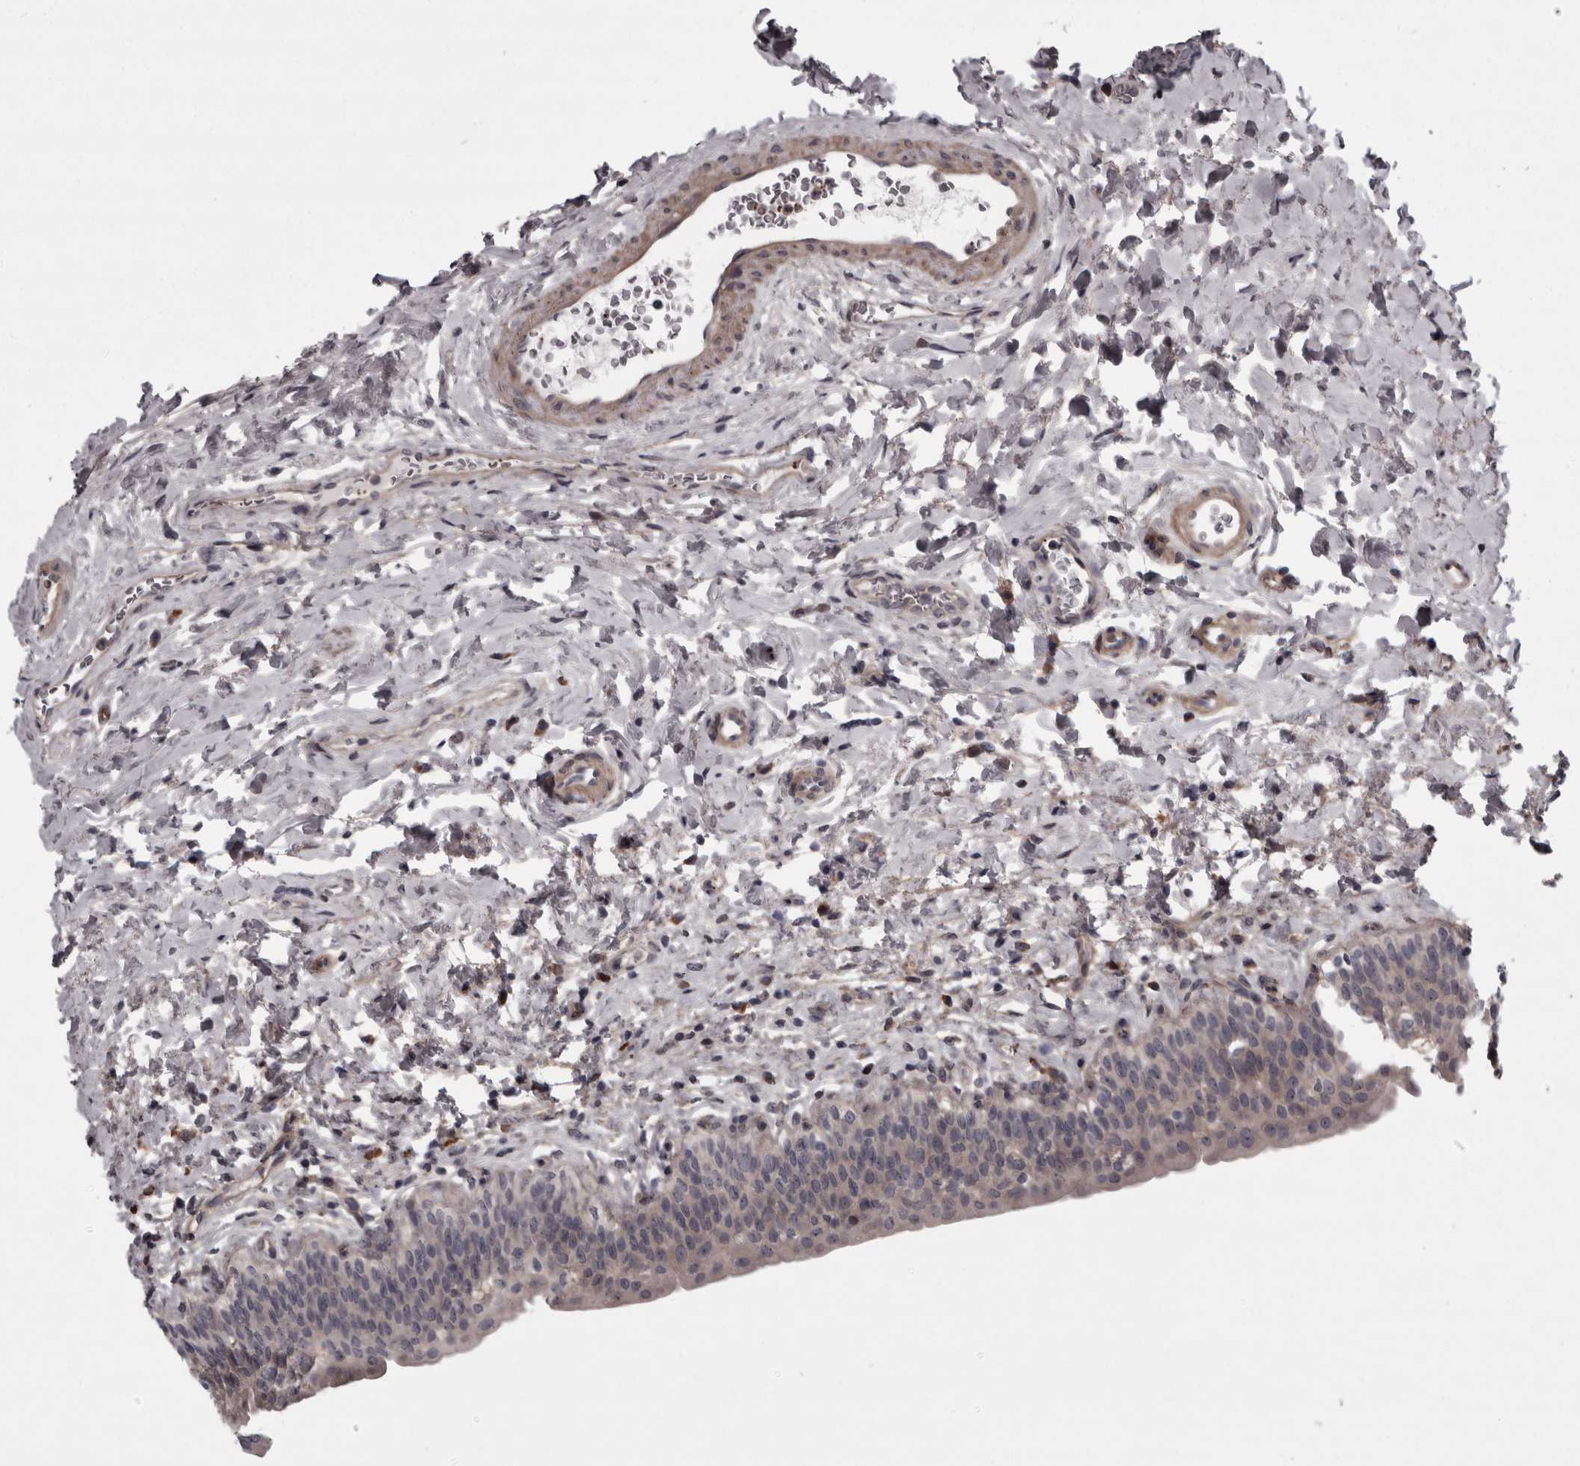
{"staining": {"intensity": "negative", "quantity": "none", "location": "none"}, "tissue": "urinary bladder", "cell_type": "Urothelial cells", "image_type": "normal", "snomed": [{"axis": "morphology", "description": "Normal tissue, NOS"}, {"axis": "topography", "description": "Urinary bladder"}], "caption": "High power microscopy image of an IHC photomicrograph of normal urinary bladder, revealing no significant staining in urothelial cells.", "gene": "RSU1", "patient": {"sex": "male", "age": 83}}